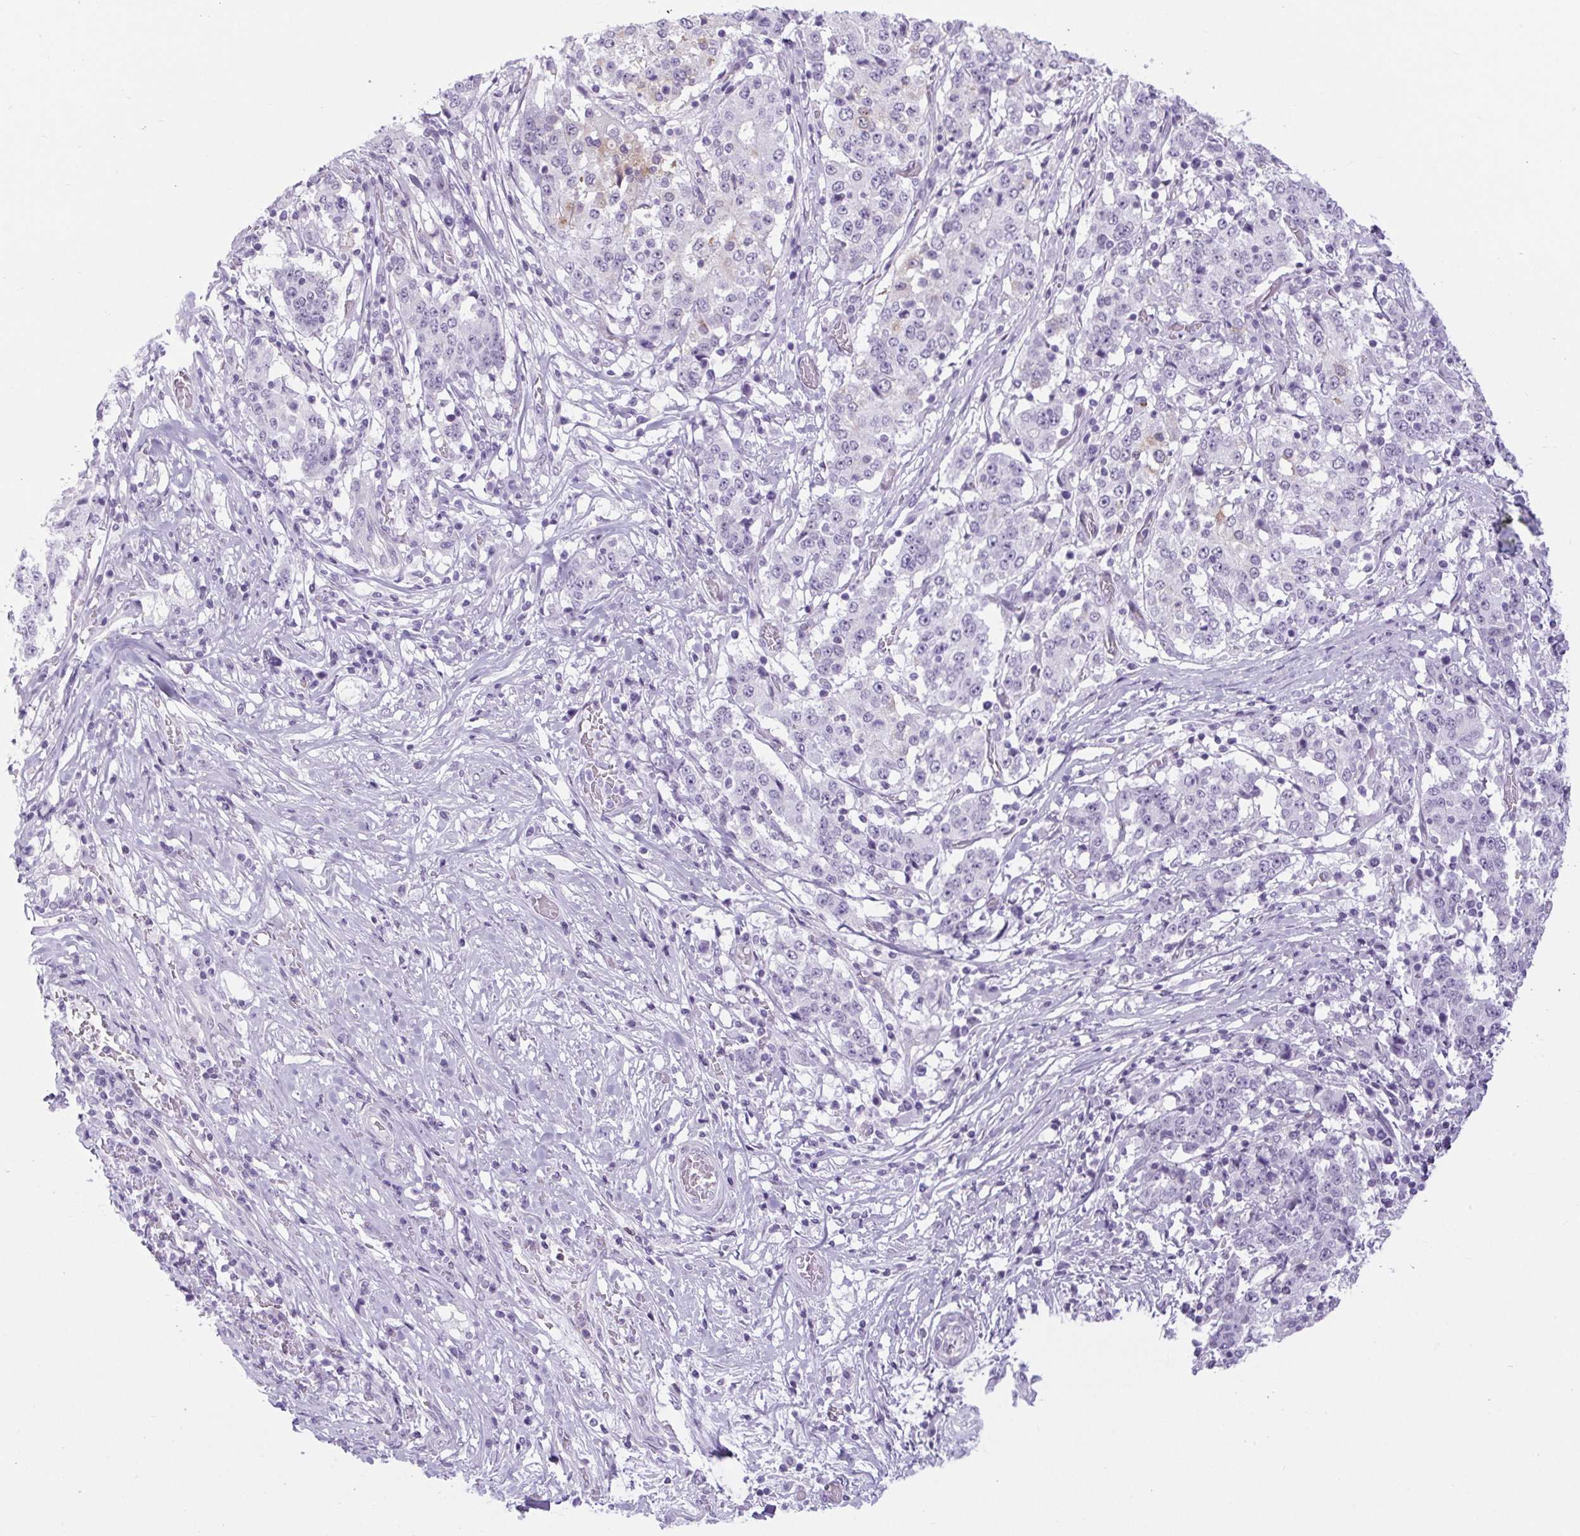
{"staining": {"intensity": "negative", "quantity": "none", "location": "none"}, "tissue": "stomach cancer", "cell_type": "Tumor cells", "image_type": "cancer", "snomed": [{"axis": "morphology", "description": "Adenocarcinoma, NOS"}, {"axis": "topography", "description": "Stomach"}], "caption": "The immunohistochemistry photomicrograph has no significant positivity in tumor cells of adenocarcinoma (stomach) tissue.", "gene": "BCAS1", "patient": {"sex": "male", "age": 59}}